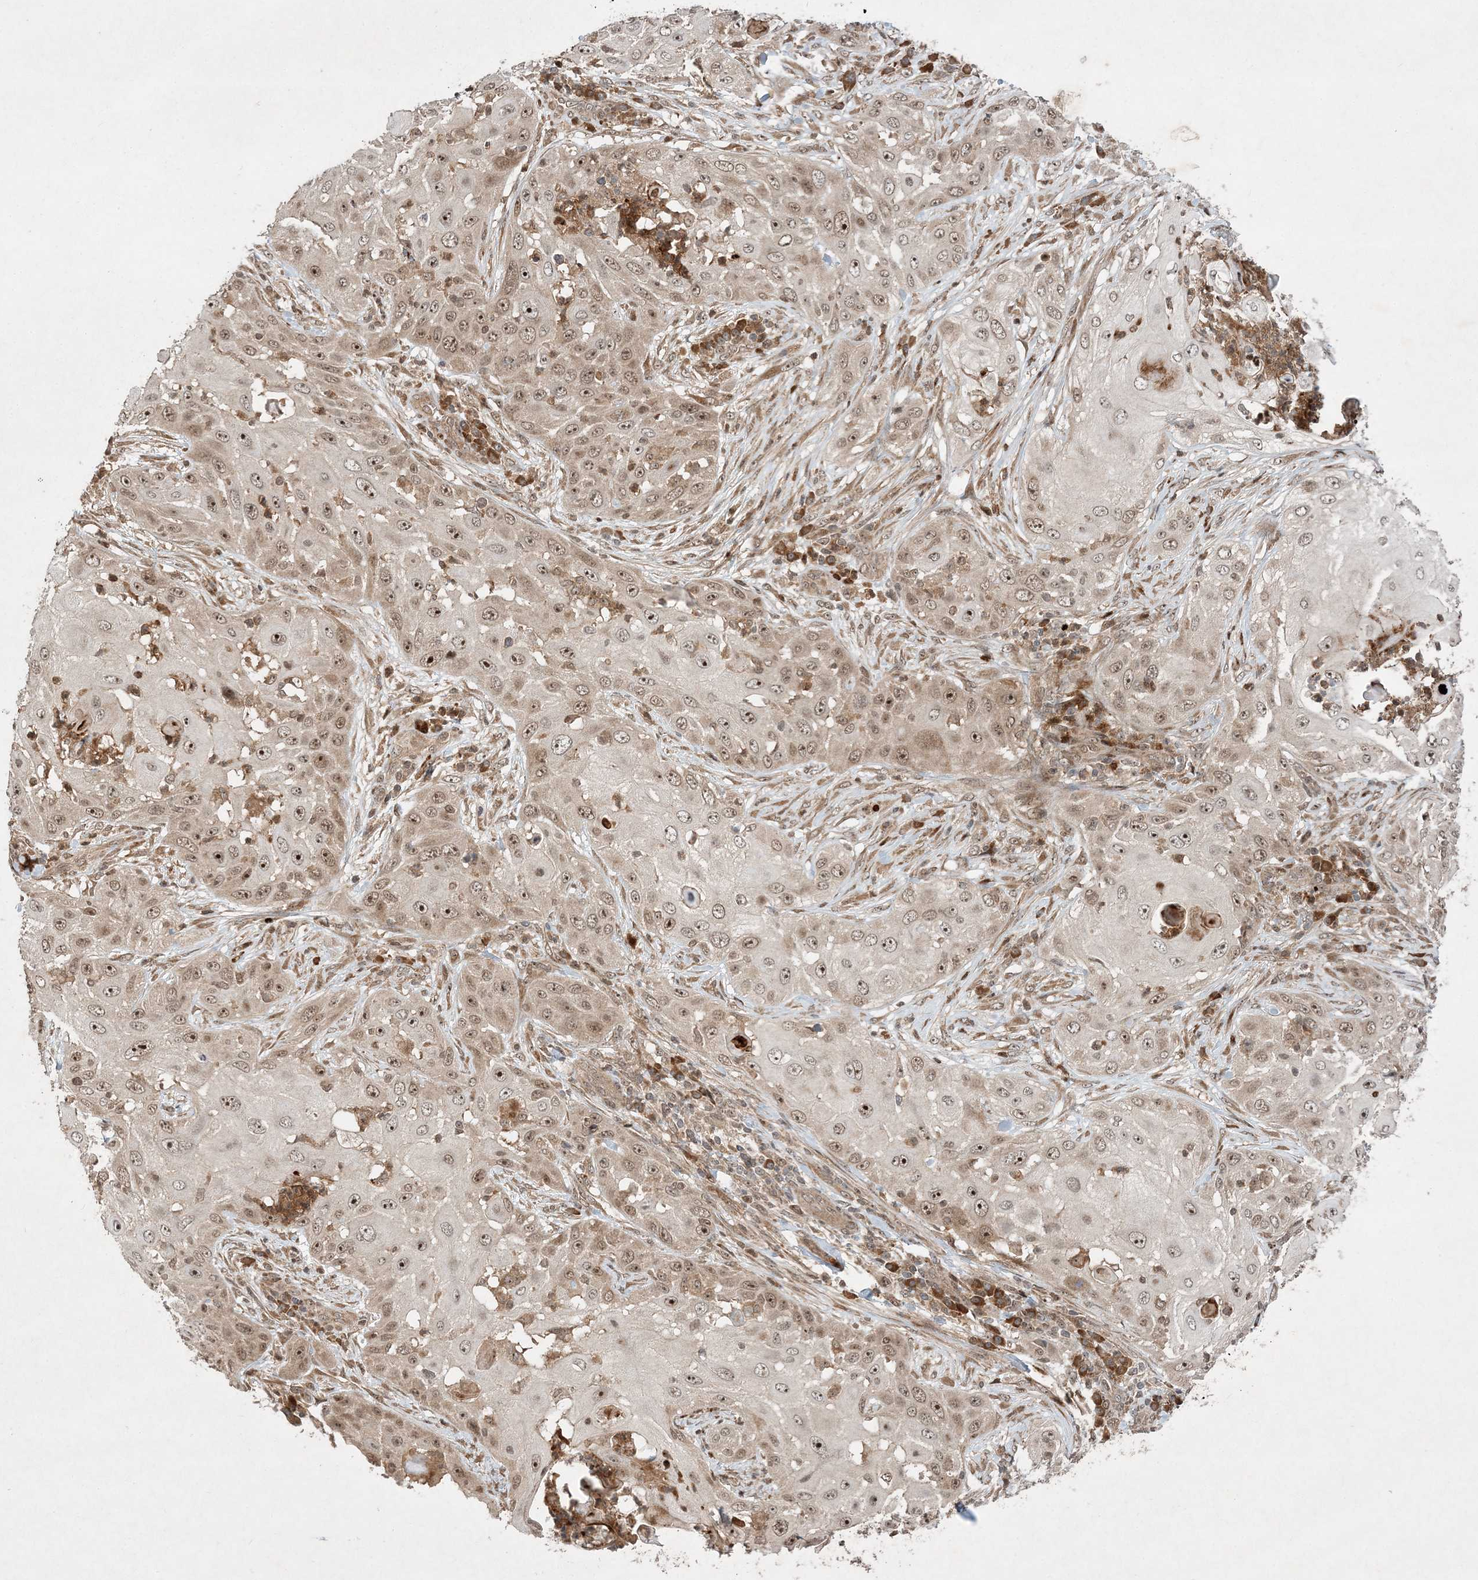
{"staining": {"intensity": "moderate", "quantity": ">75%", "location": "nuclear"}, "tissue": "skin cancer", "cell_type": "Tumor cells", "image_type": "cancer", "snomed": [{"axis": "morphology", "description": "Squamous cell carcinoma, NOS"}, {"axis": "topography", "description": "Skin"}], "caption": "High-power microscopy captured an immunohistochemistry (IHC) photomicrograph of squamous cell carcinoma (skin), revealing moderate nuclear positivity in about >75% of tumor cells.", "gene": "UBR3", "patient": {"sex": "female", "age": 44}}